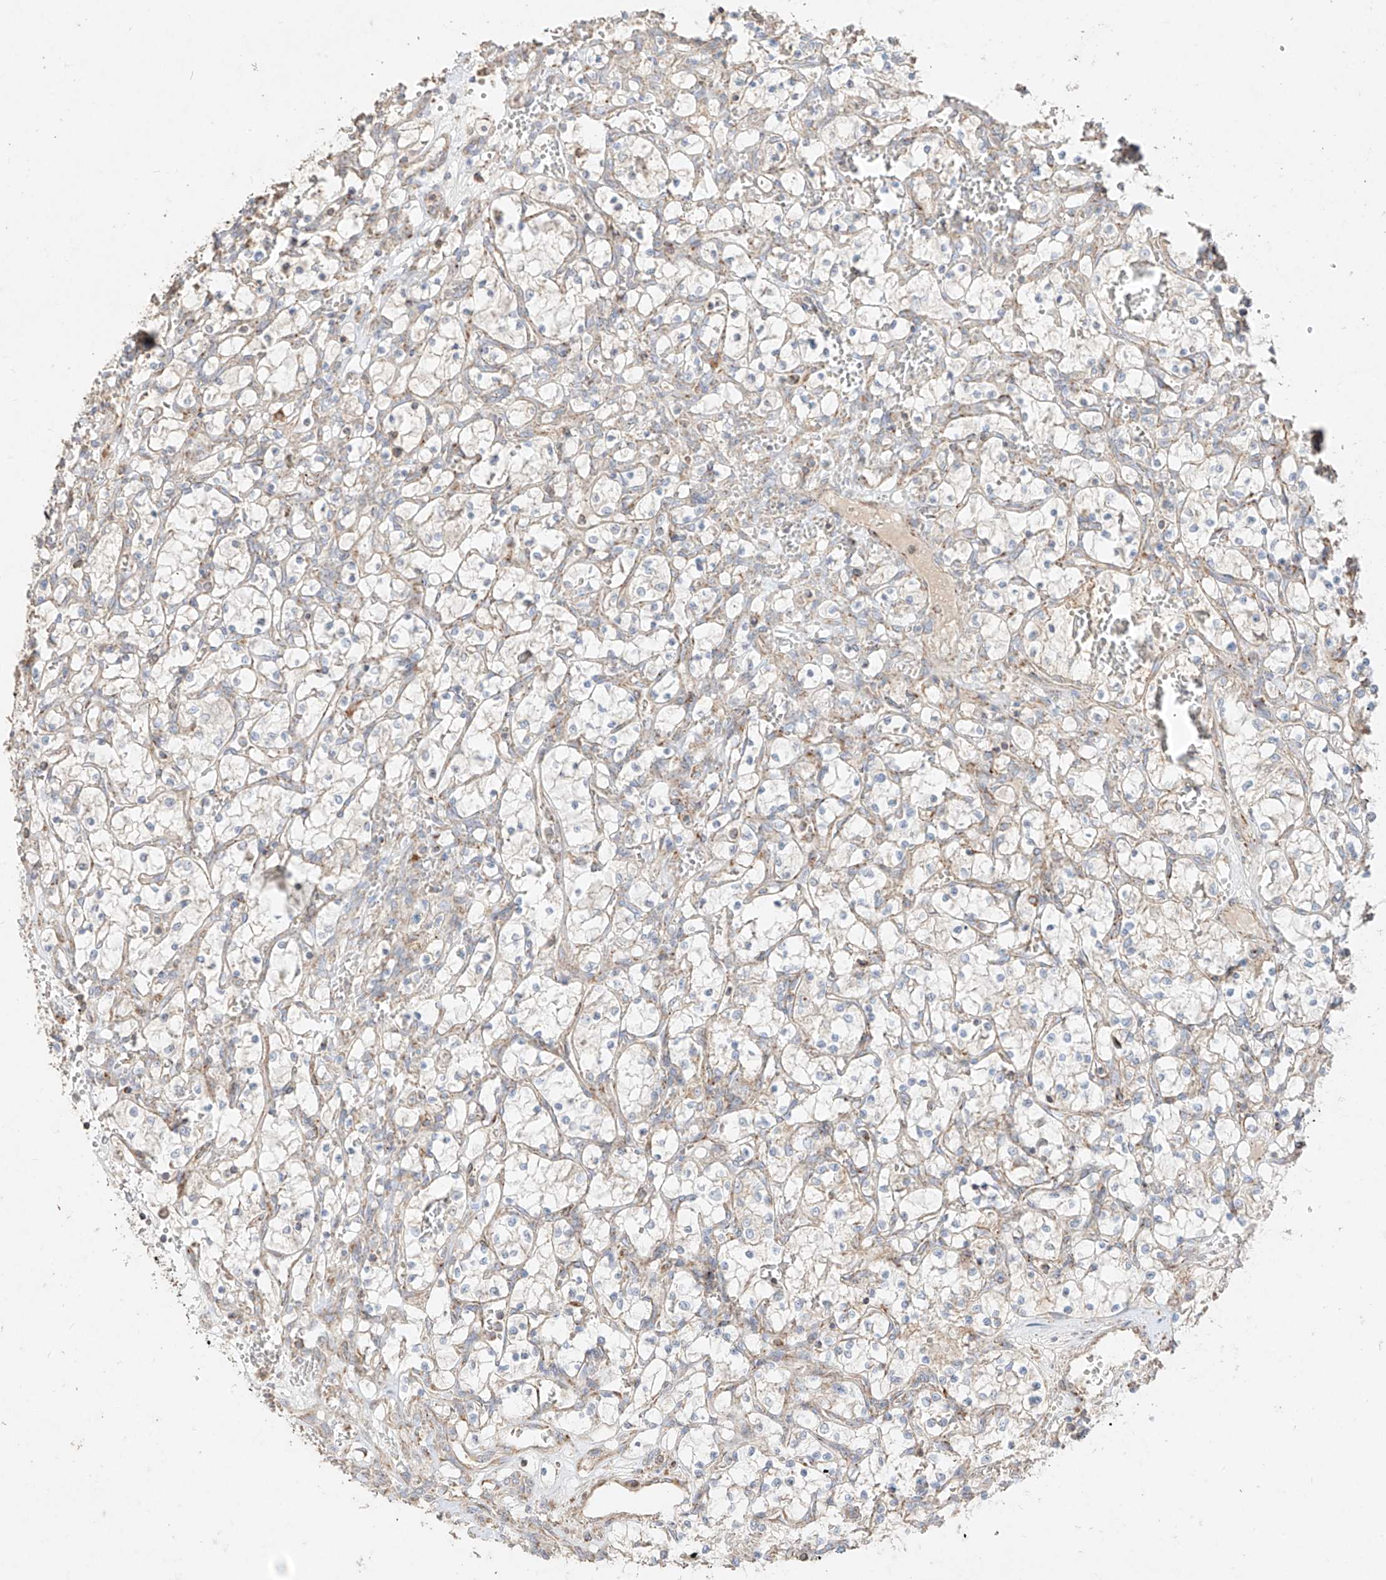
{"staining": {"intensity": "negative", "quantity": "none", "location": "none"}, "tissue": "renal cancer", "cell_type": "Tumor cells", "image_type": "cancer", "snomed": [{"axis": "morphology", "description": "Adenocarcinoma, NOS"}, {"axis": "topography", "description": "Kidney"}], "caption": "High power microscopy photomicrograph of an immunohistochemistry micrograph of renal cancer (adenocarcinoma), revealing no significant expression in tumor cells.", "gene": "COLGALT2", "patient": {"sex": "female", "age": 69}}